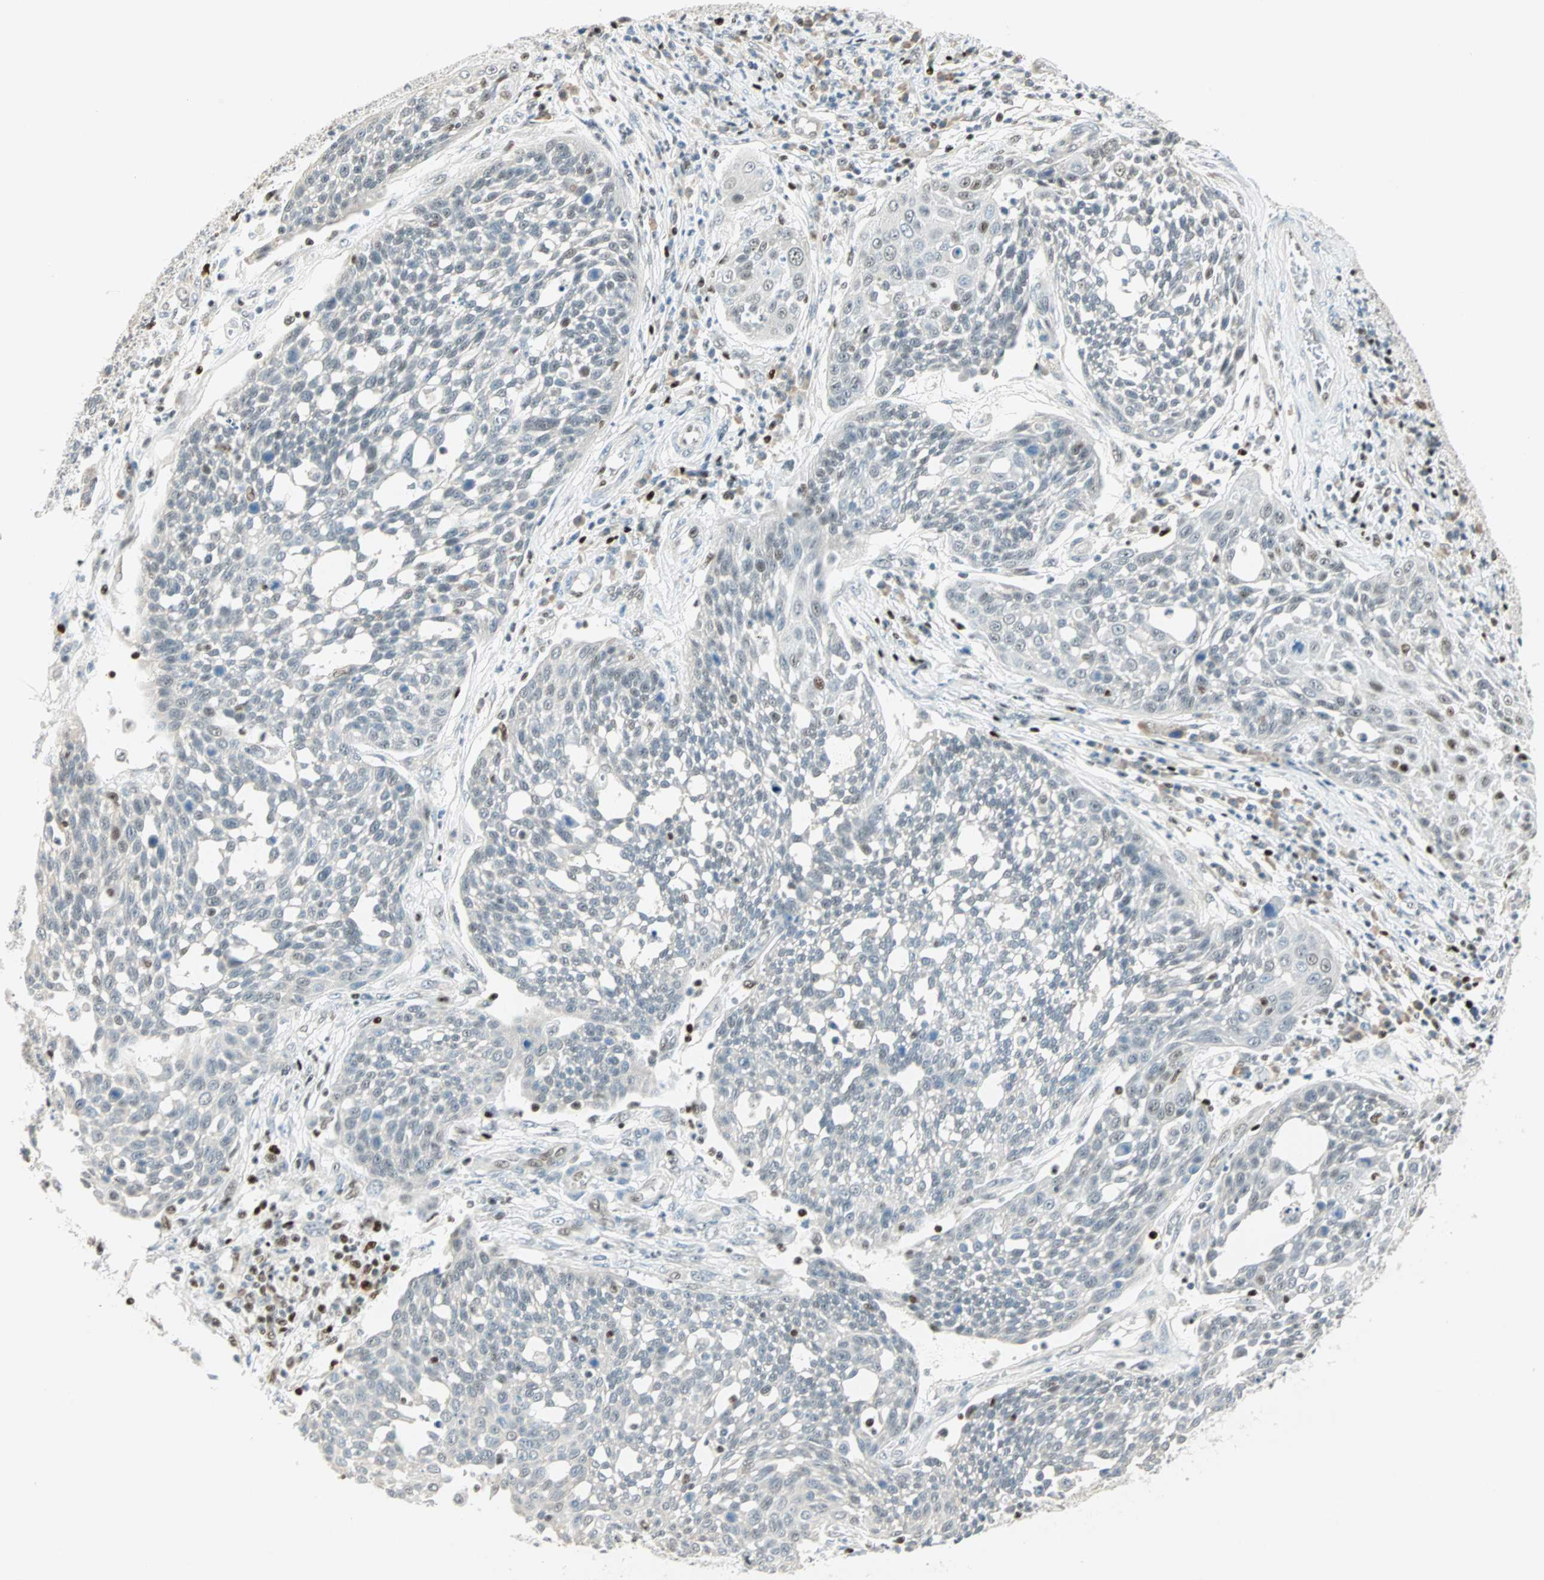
{"staining": {"intensity": "negative", "quantity": "none", "location": "none"}, "tissue": "cervical cancer", "cell_type": "Tumor cells", "image_type": "cancer", "snomed": [{"axis": "morphology", "description": "Squamous cell carcinoma, NOS"}, {"axis": "topography", "description": "Cervix"}], "caption": "Human cervical cancer (squamous cell carcinoma) stained for a protein using immunohistochemistry reveals no staining in tumor cells.", "gene": "MSX2", "patient": {"sex": "female", "age": 34}}